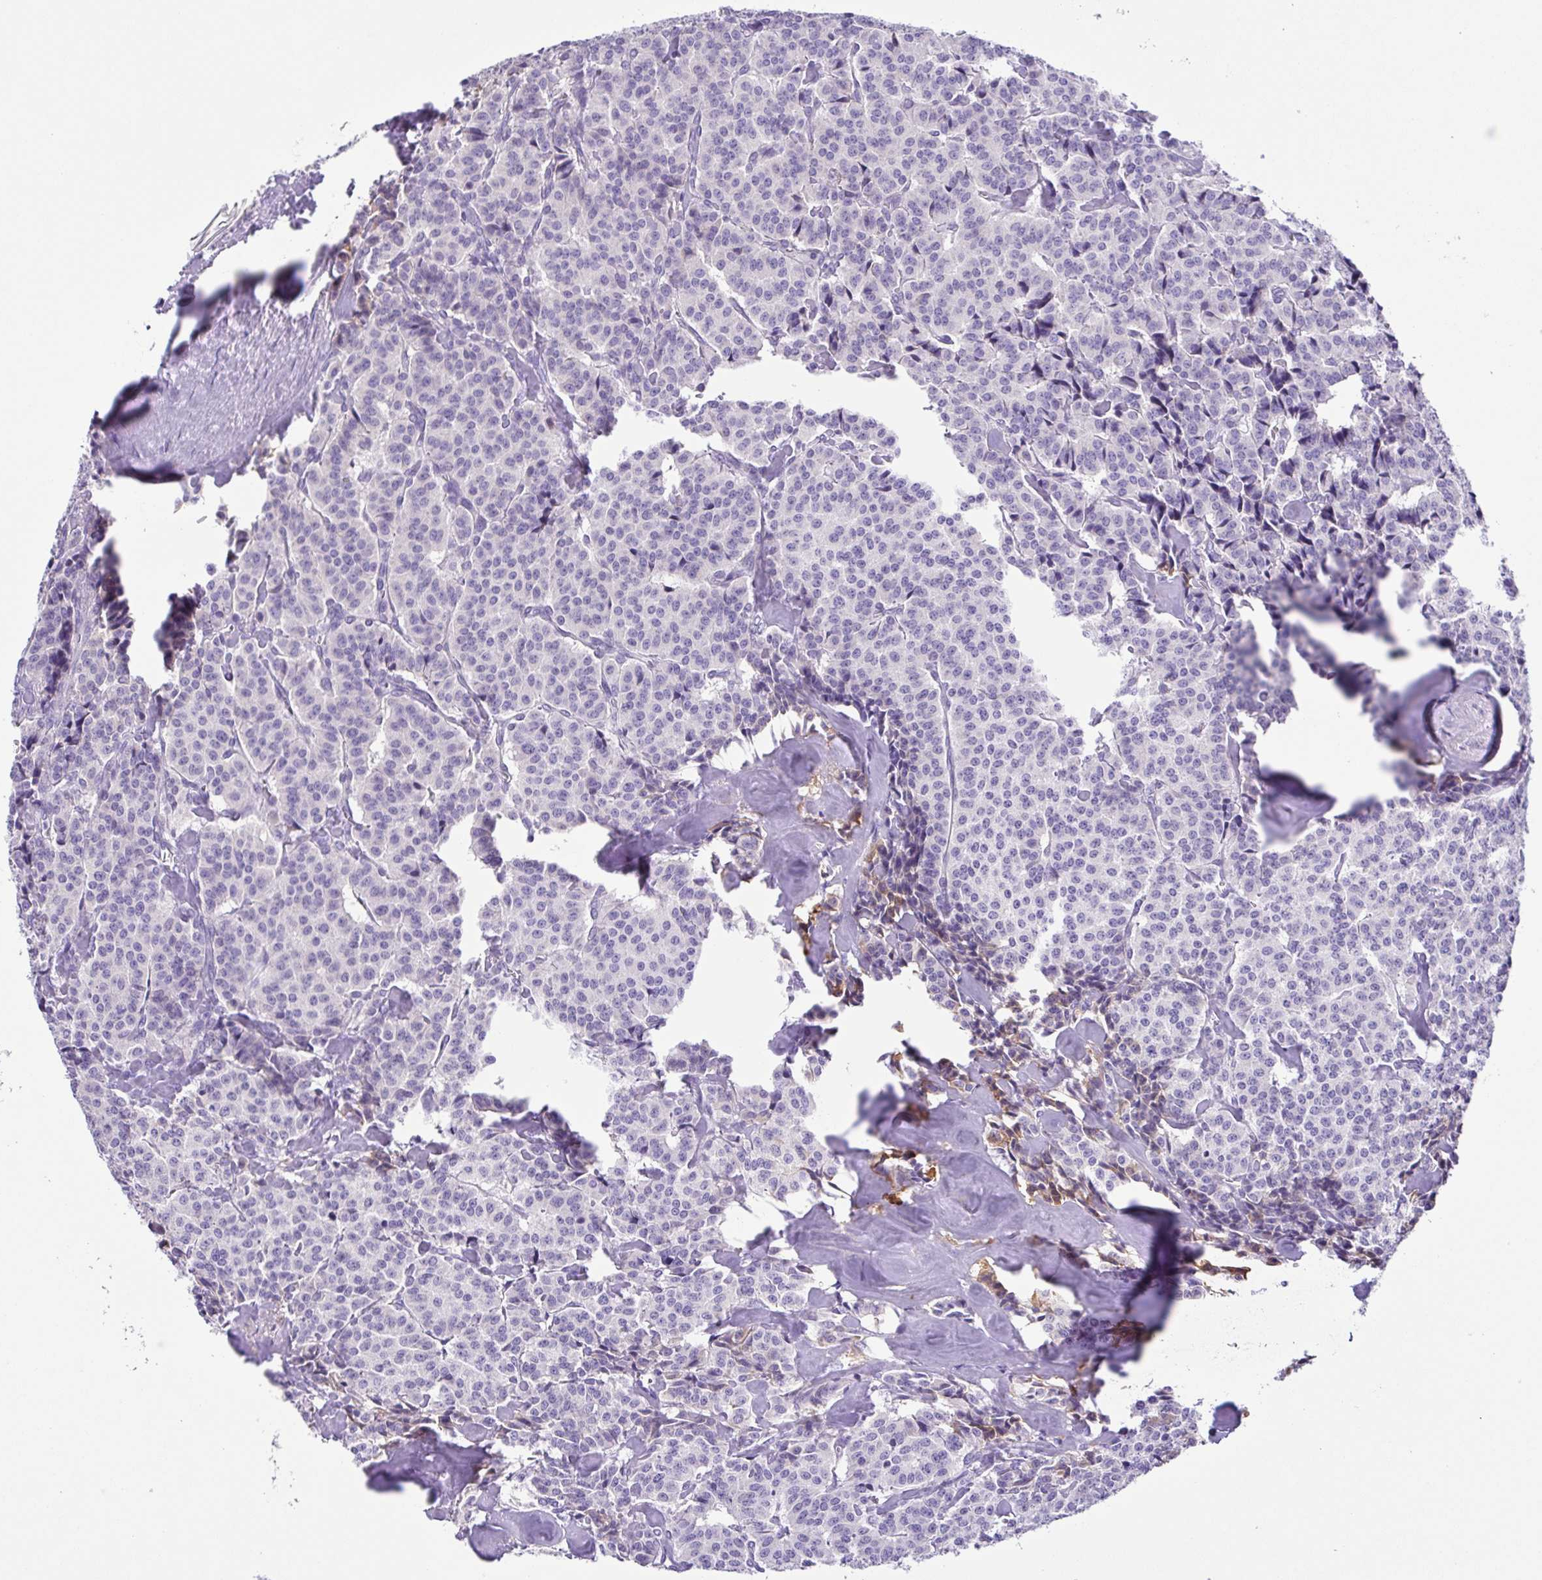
{"staining": {"intensity": "negative", "quantity": "none", "location": "none"}, "tissue": "carcinoid", "cell_type": "Tumor cells", "image_type": "cancer", "snomed": [{"axis": "morphology", "description": "Normal tissue, NOS"}, {"axis": "morphology", "description": "Carcinoid, malignant, NOS"}, {"axis": "topography", "description": "Lung"}], "caption": "Tumor cells show no significant staining in carcinoid (malignant).", "gene": "IGFL1", "patient": {"sex": "female", "age": 46}}